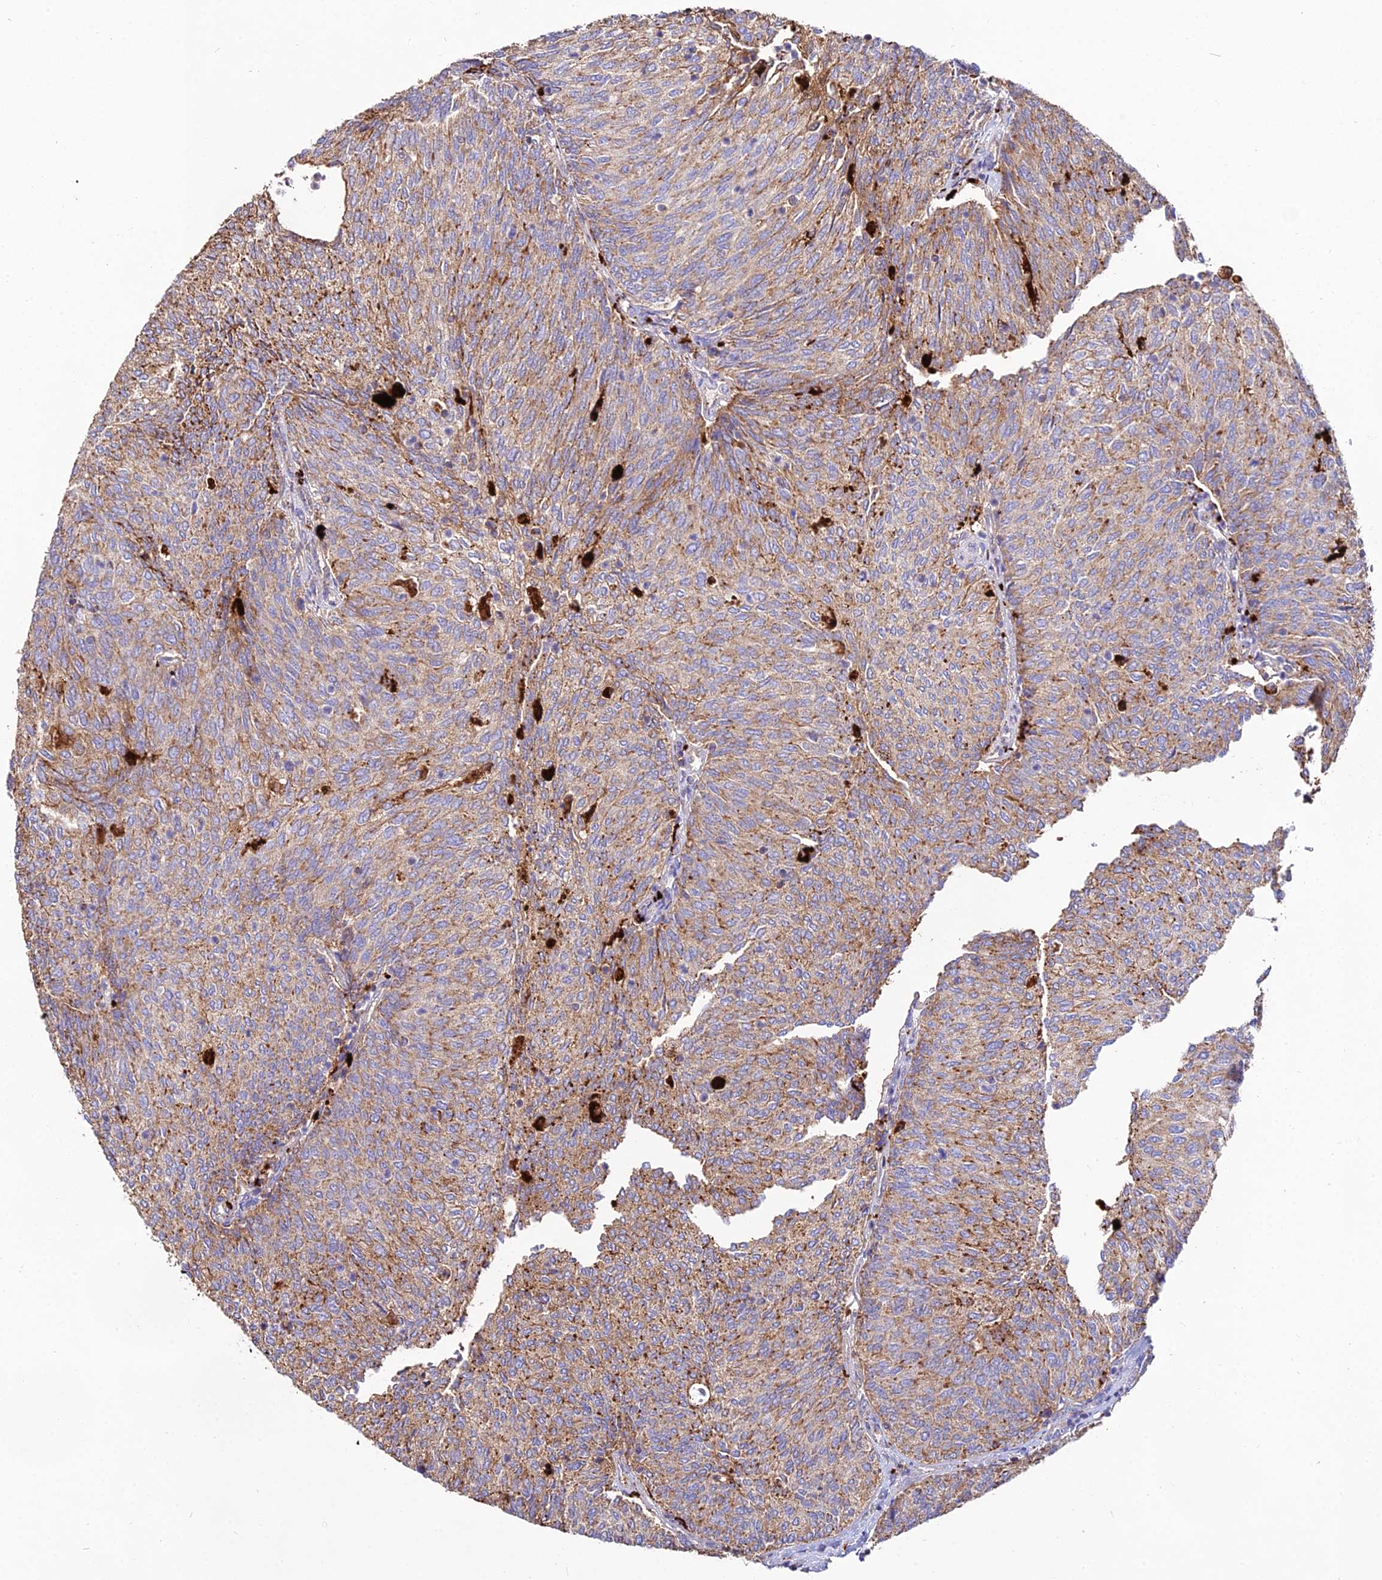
{"staining": {"intensity": "moderate", "quantity": ">75%", "location": "cytoplasmic/membranous"}, "tissue": "urothelial cancer", "cell_type": "Tumor cells", "image_type": "cancer", "snomed": [{"axis": "morphology", "description": "Urothelial carcinoma, High grade"}, {"axis": "topography", "description": "Urinary bladder"}], "caption": "Brown immunohistochemical staining in human high-grade urothelial carcinoma displays moderate cytoplasmic/membranous expression in approximately >75% of tumor cells.", "gene": "PNLIPRP3", "patient": {"sex": "female", "age": 79}}